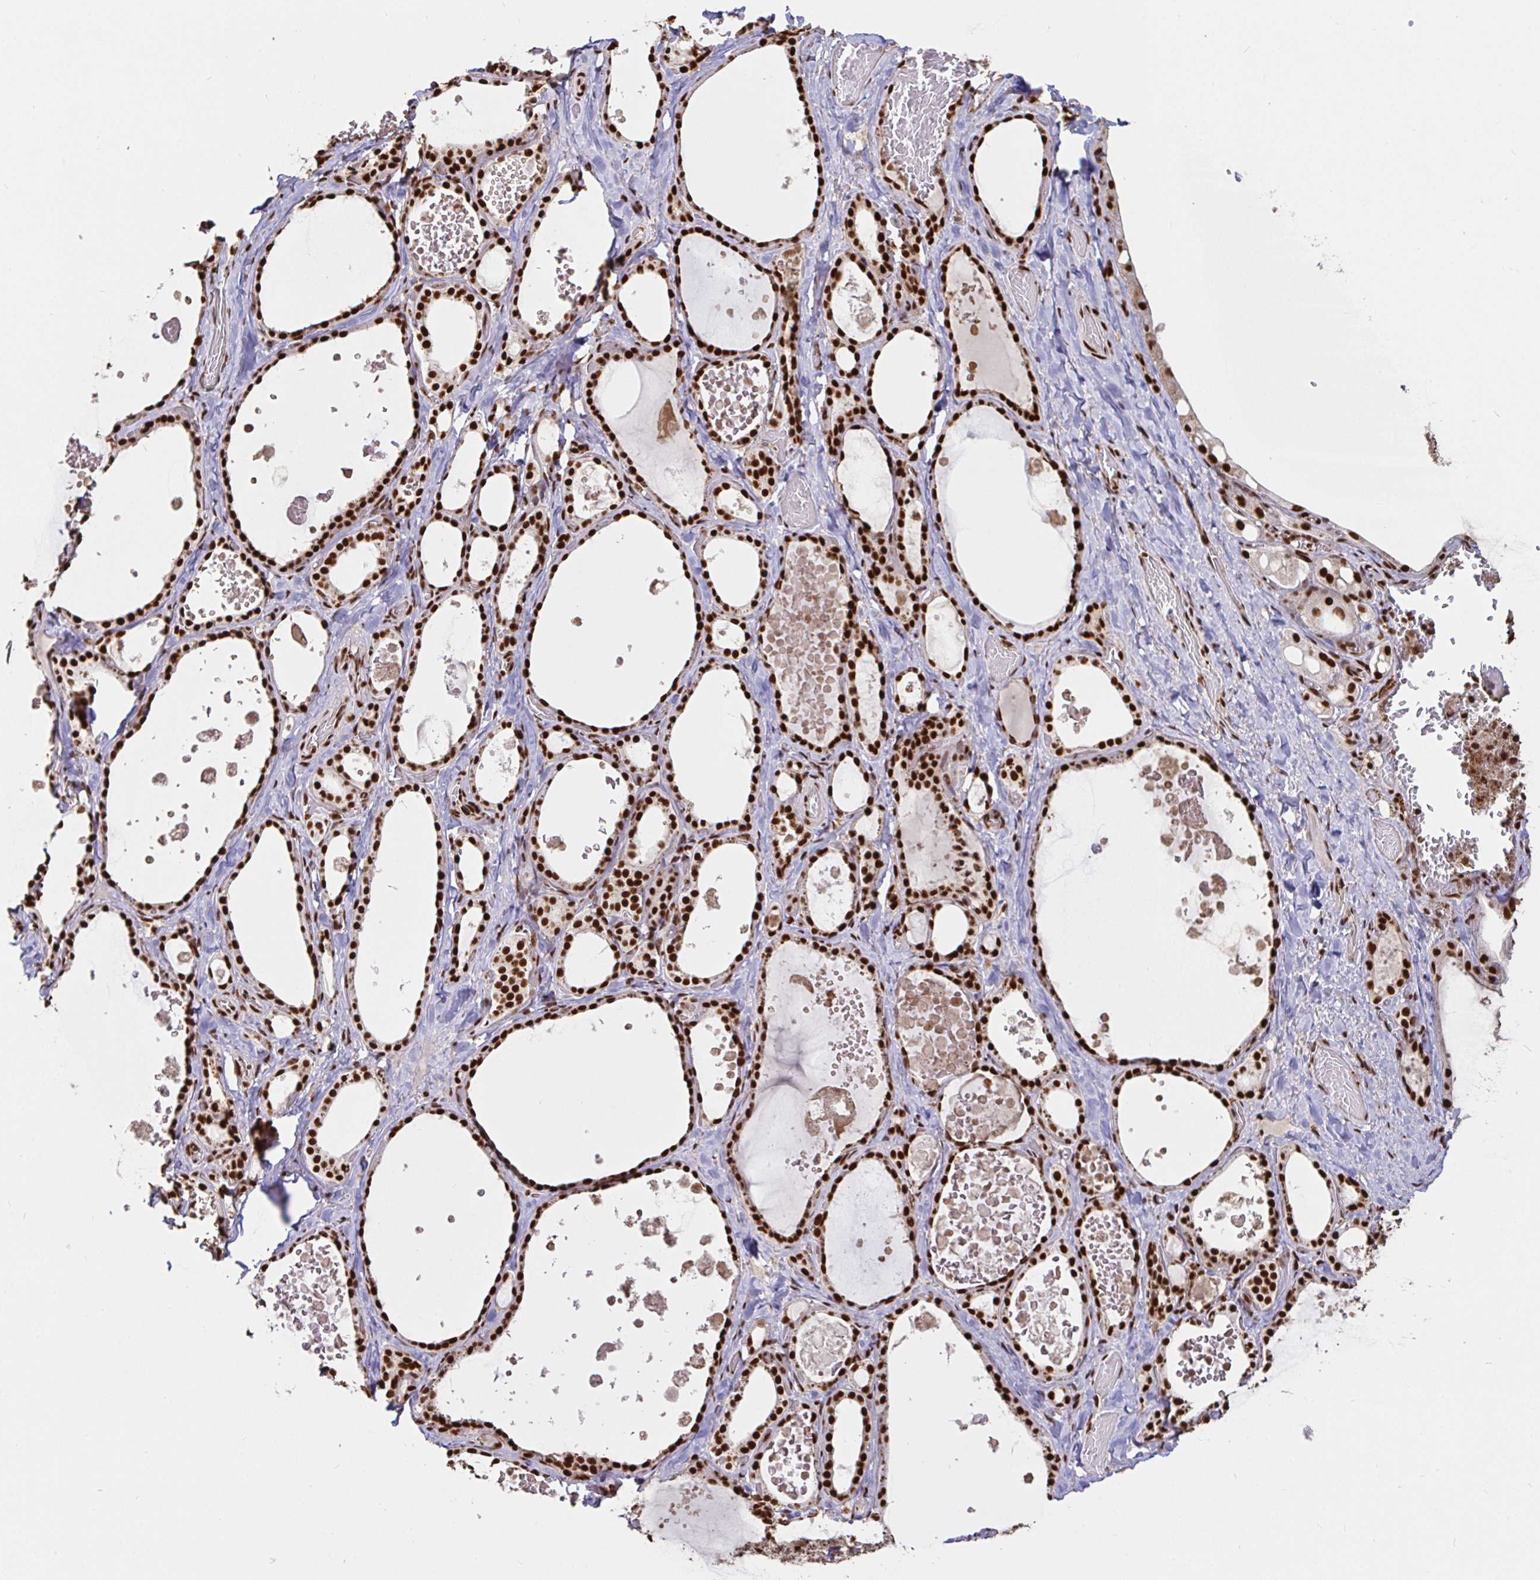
{"staining": {"intensity": "strong", "quantity": ">75%", "location": "nuclear"}, "tissue": "thyroid gland", "cell_type": "Glandular cells", "image_type": "normal", "snomed": [{"axis": "morphology", "description": "Normal tissue, NOS"}, {"axis": "topography", "description": "Thyroid gland"}], "caption": "Protein analysis of benign thyroid gland reveals strong nuclear expression in approximately >75% of glandular cells. (DAB = brown stain, brightfield microscopy at high magnification).", "gene": "SP3", "patient": {"sex": "female", "age": 56}}